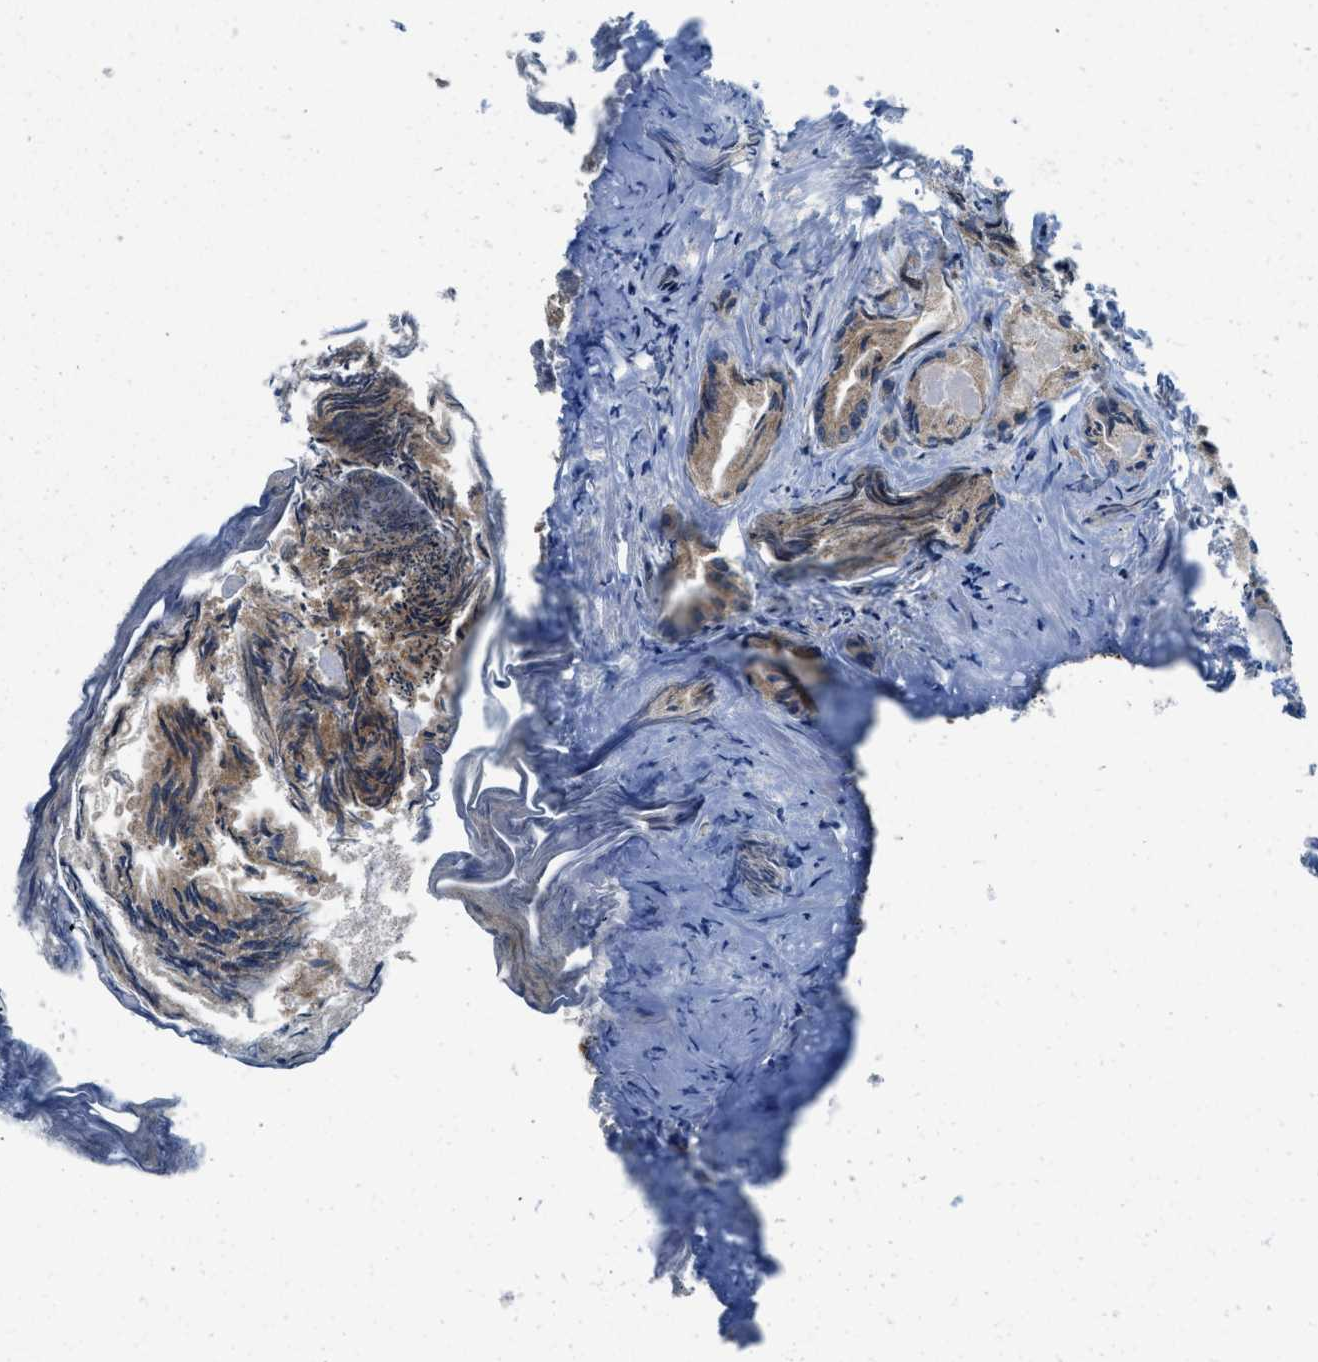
{"staining": {"intensity": "weak", "quantity": ">75%", "location": "cytoplasmic/membranous"}, "tissue": "prostate cancer", "cell_type": "Tumor cells", "image_type": "cancer", "snomed": [{"axis": "morphology", "description": "Adenocarcinoma, Low grade"}, {"axis": "topography", "description": "Prostate"}], "caption": "There is low levels of weak cytoplasmic/membranous staining in tumor cells of prostate adenocarcinoma (low-grade), as demonstrated by immunohistochemical staining (brown color).", "gene": "BCAP31", "patient": {"sex": "male", "age": 72}}